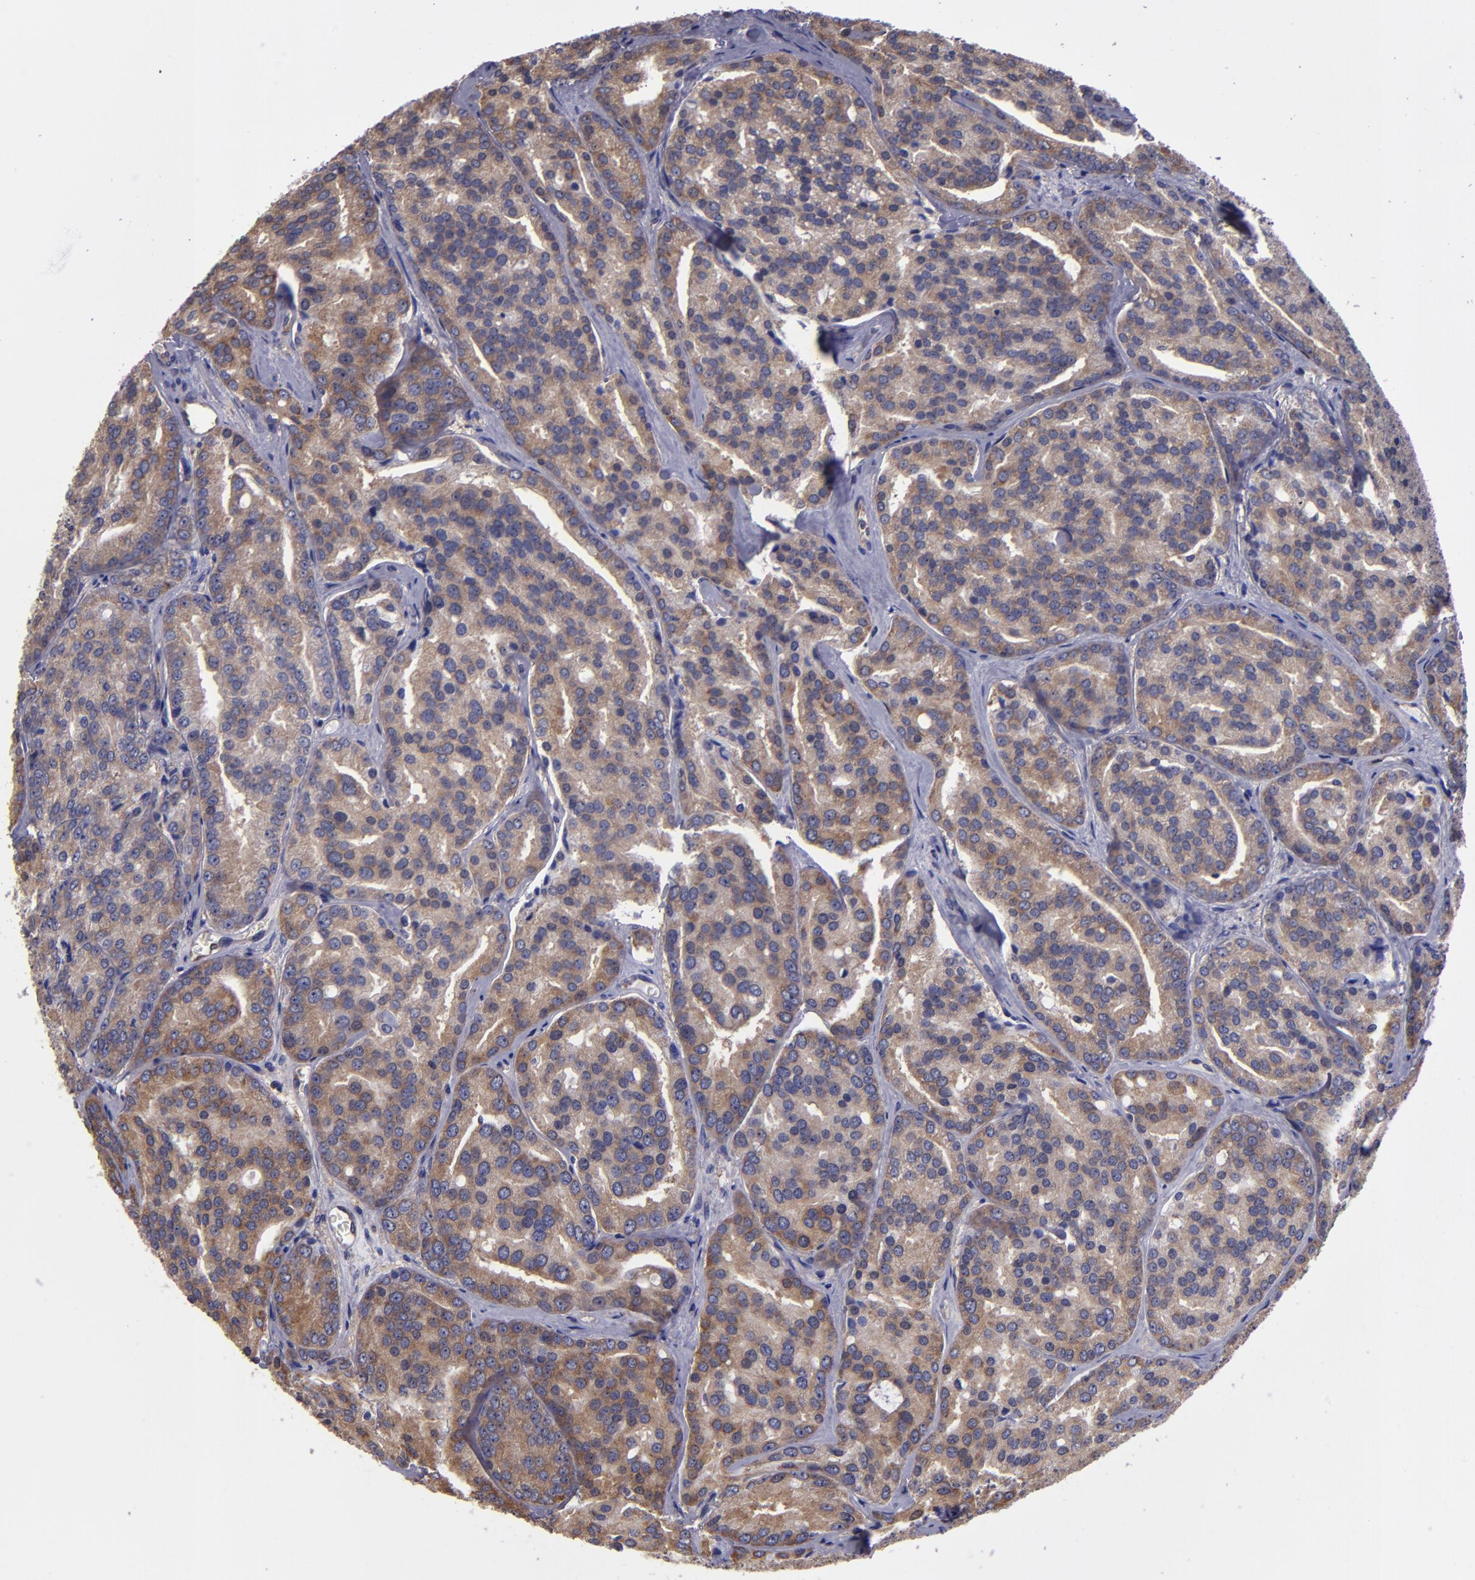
{"staining": {"intensity": "moderate", "quantity": ">75%", "location": "cytoplasmic/membranous"}, "tissue": "prostate cancer", "cell_type": "Tumor cells", "image_type": "cancer", "snomed": [{"axis": "morphology", "description": "Adenocarcinoma, High grade"}, {"axis": "topography", "description": "Prostate"}], "caption": "Immunohistochemical staining of prostate cancer shows medium levels of moderate cytoplasmic/membranous expression in about >75% of tumor cells.", "gene": "CARS1", "patient": {"sex": "male", "age": 64}}